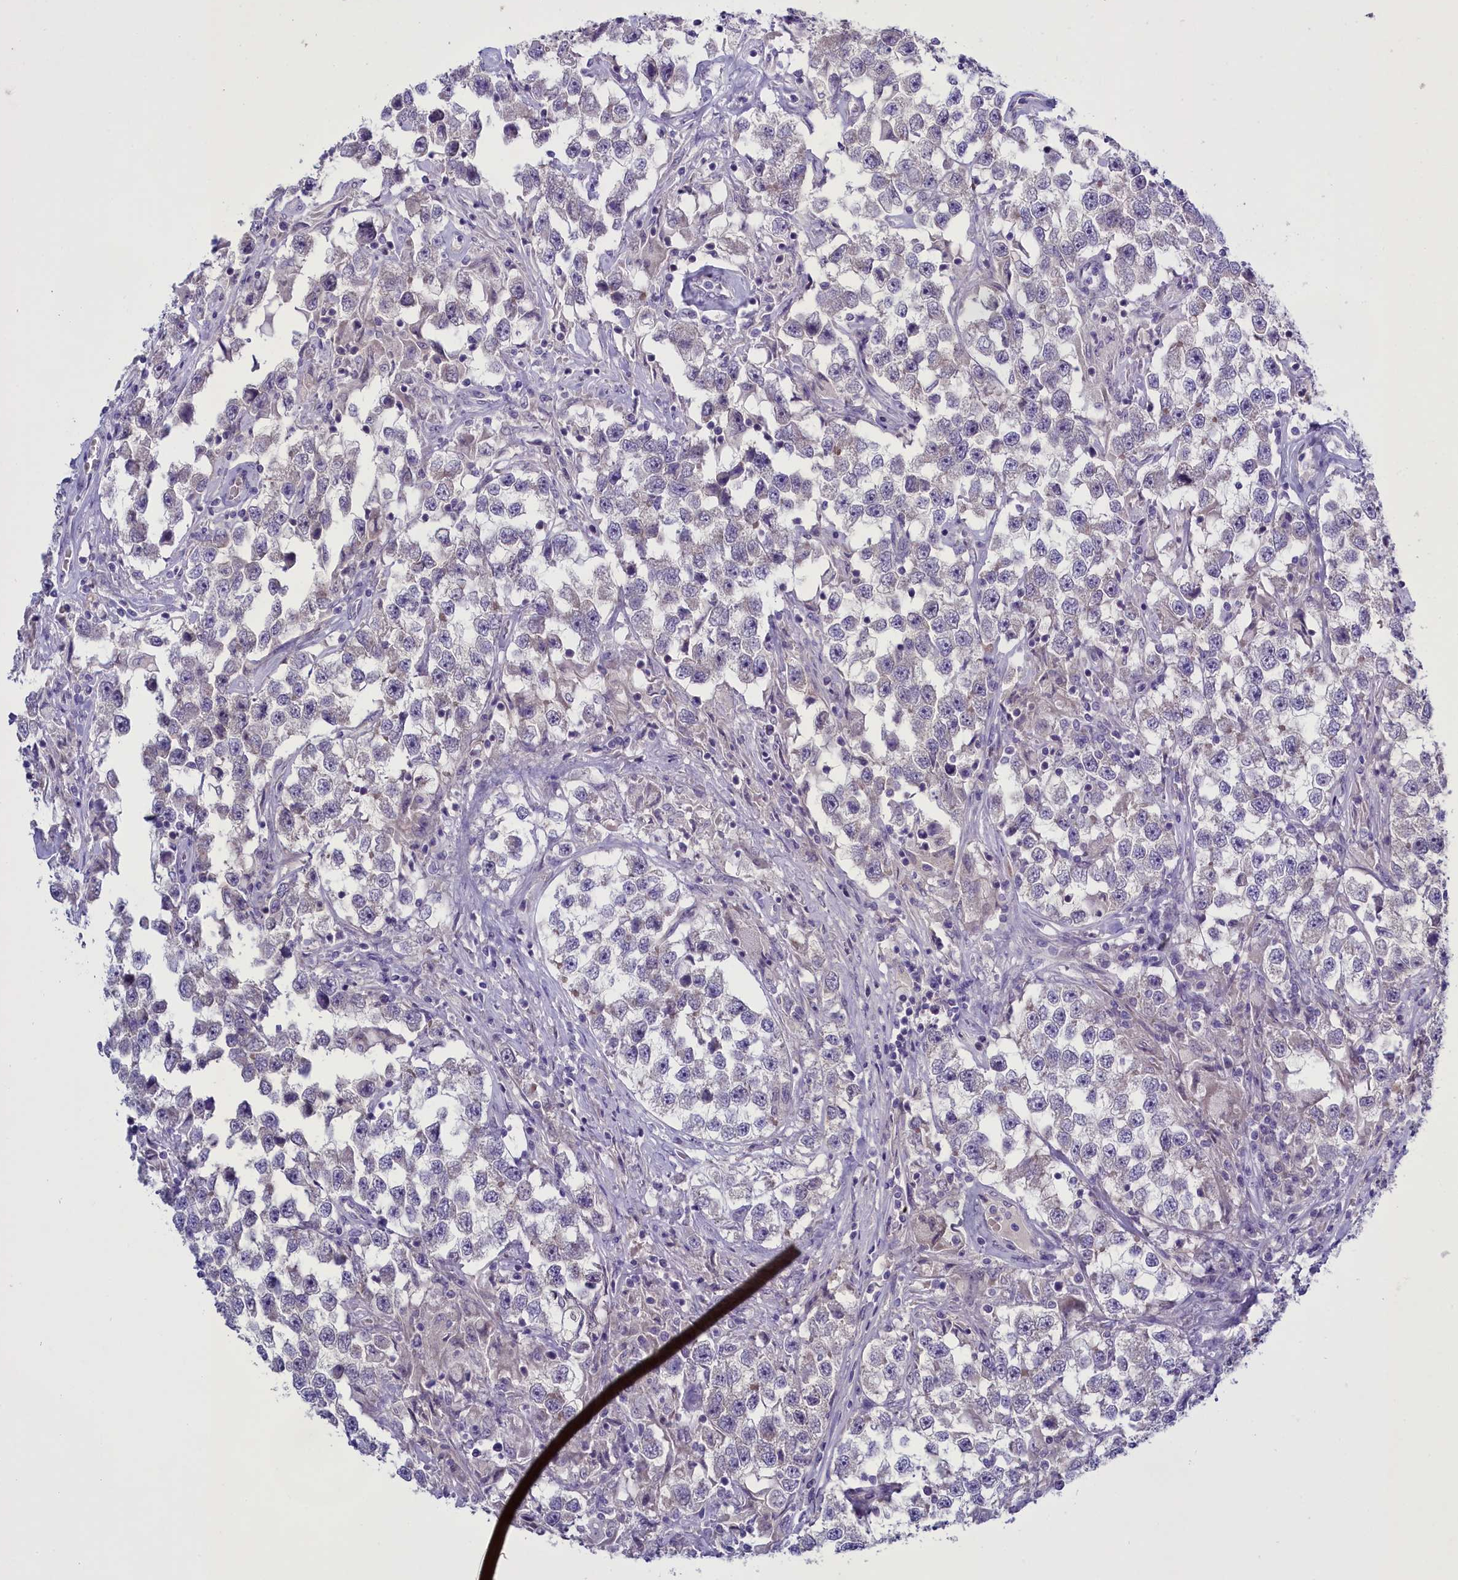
{"staining": {"intensity": "negative", "quantity": "none", "location": "none"}, "tissue": "testis cancer", "cell_type": "Tumor cells", "image_type": "cancer", "snomed": [{"axis": "morphology", "description": "Seminoma, NOS"}, {"axis": "topography", "description": "Testis"}], "caption": "DAB (3,3'-diaminobenzidine) immunohistochemical staining of human seminoma (testis) shows no significant staining in tumor cells.", "gene": "ENPP6", "patient": {"sex": "male", "age": 46}}